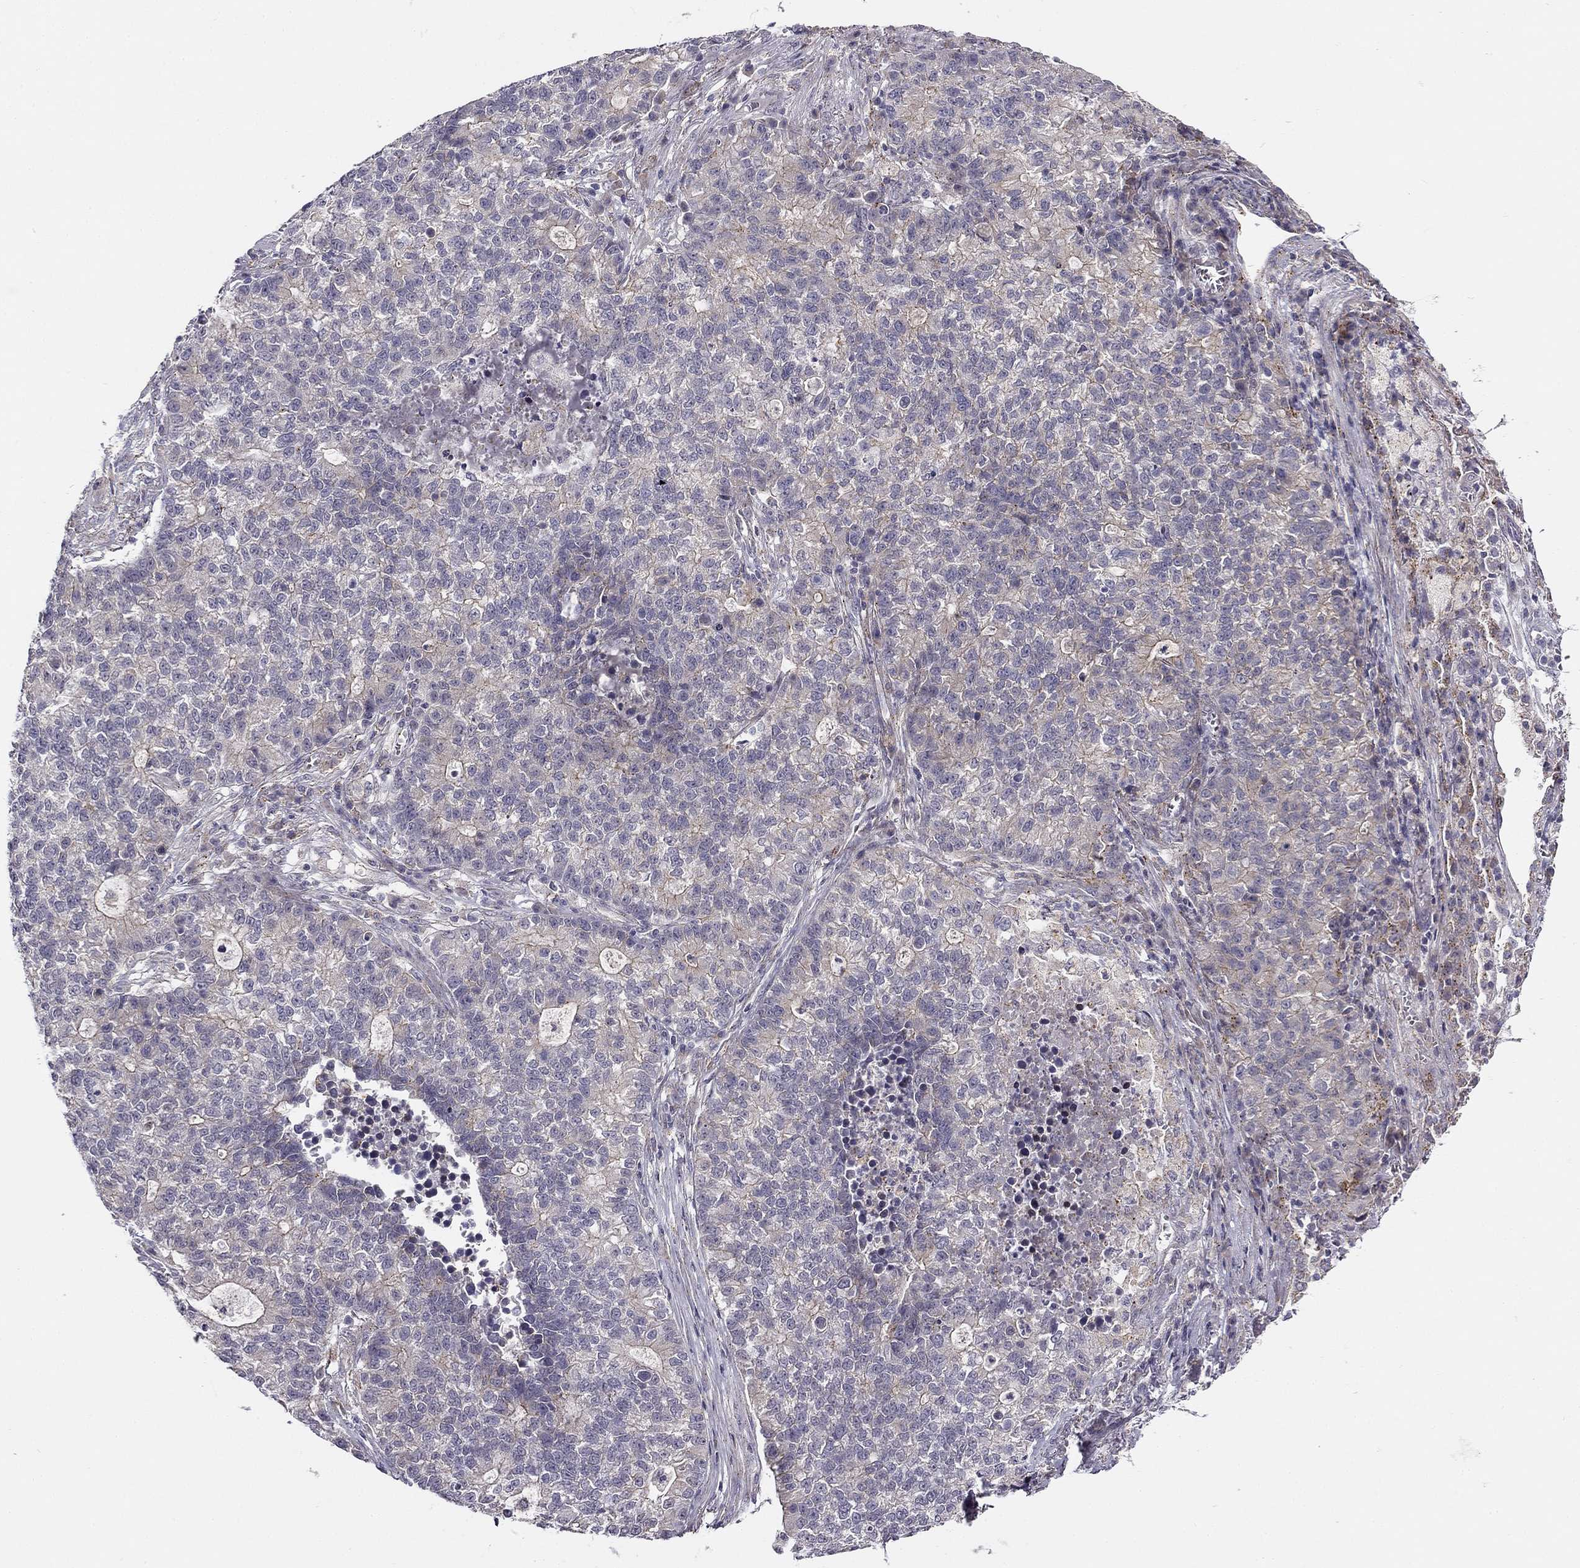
{"staining": {"intensity": "negative", "quantity": "none", "location": "none"}, "tissue": "lung cancer", "cell_type": "Tumor cells", "image_type": "cancer", "snomed": [{"axis": "morphology", "description": "Adenocarcinoma, NOS"}, {"axis": "topography", "description": "Lung"}], "caption": "Immunohistochemistry (IHC) micrograph of neoplastic tissue: human lung cancer (adenocarcinoma) stained with DAB (3,3'-diaminobenzidine) shows no significant protein staining in tumor cells.", "gene": "CNR1", "patient": {"sex": "male", "age": 57}}